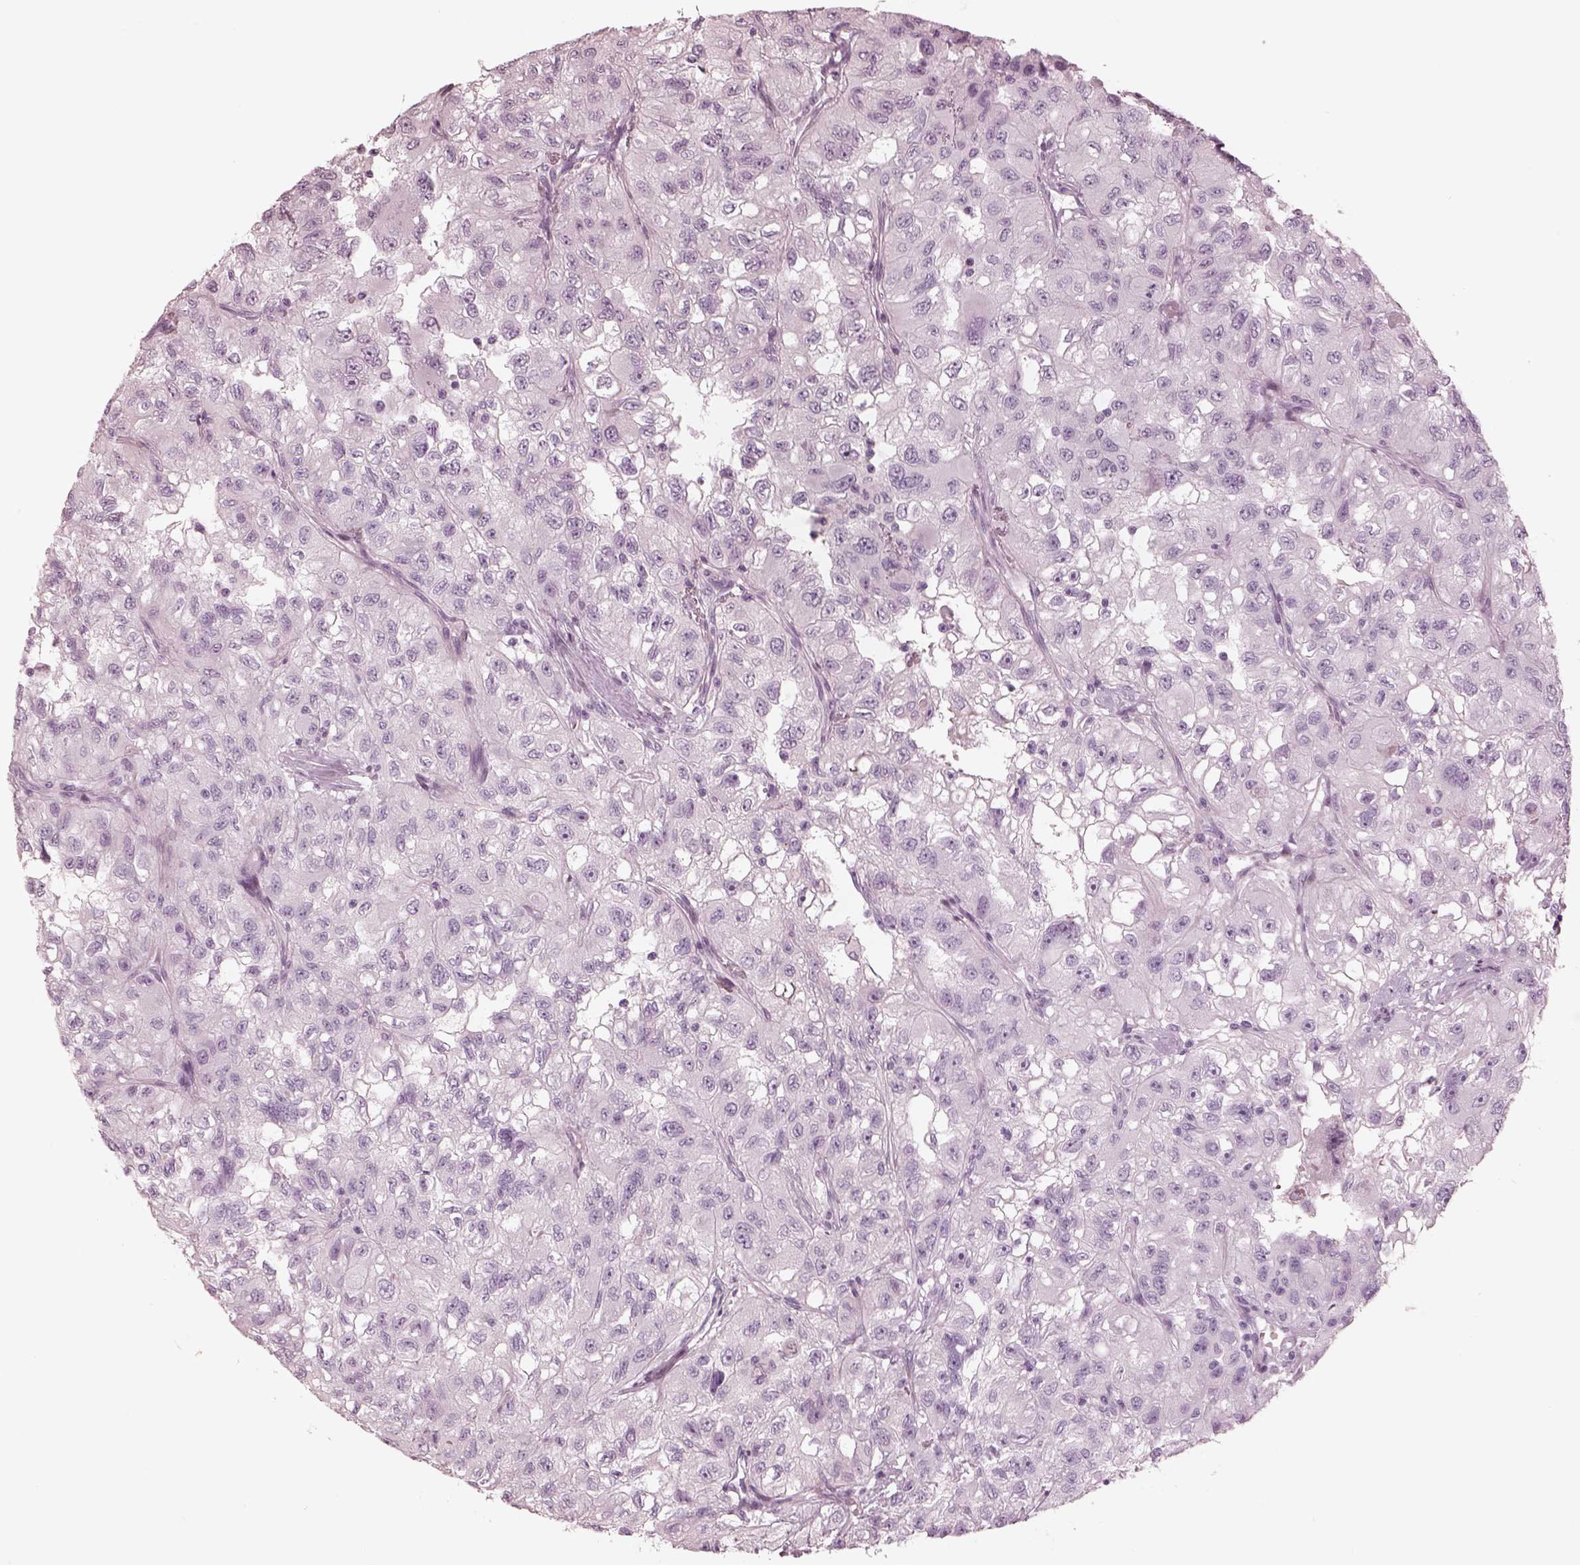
{"staining": {"intensity": "negative", "quantity": "none", "location": "none"}, "tissue": "renal cancer", "cell_type": "Tumor cells", "image_type": "cancer", "snomed": [{"axis": "morphology", "description": "Adenocarcinoma, NOS"}, {"axis": "topography", "description": "Kidney"}], "caption": "Renal cancer stained for a protein using immunohistochemistry (IHC) displays no expression tumor cells.", "gene": "OPN4", "patient": {"sex": "male", "age": 64}}